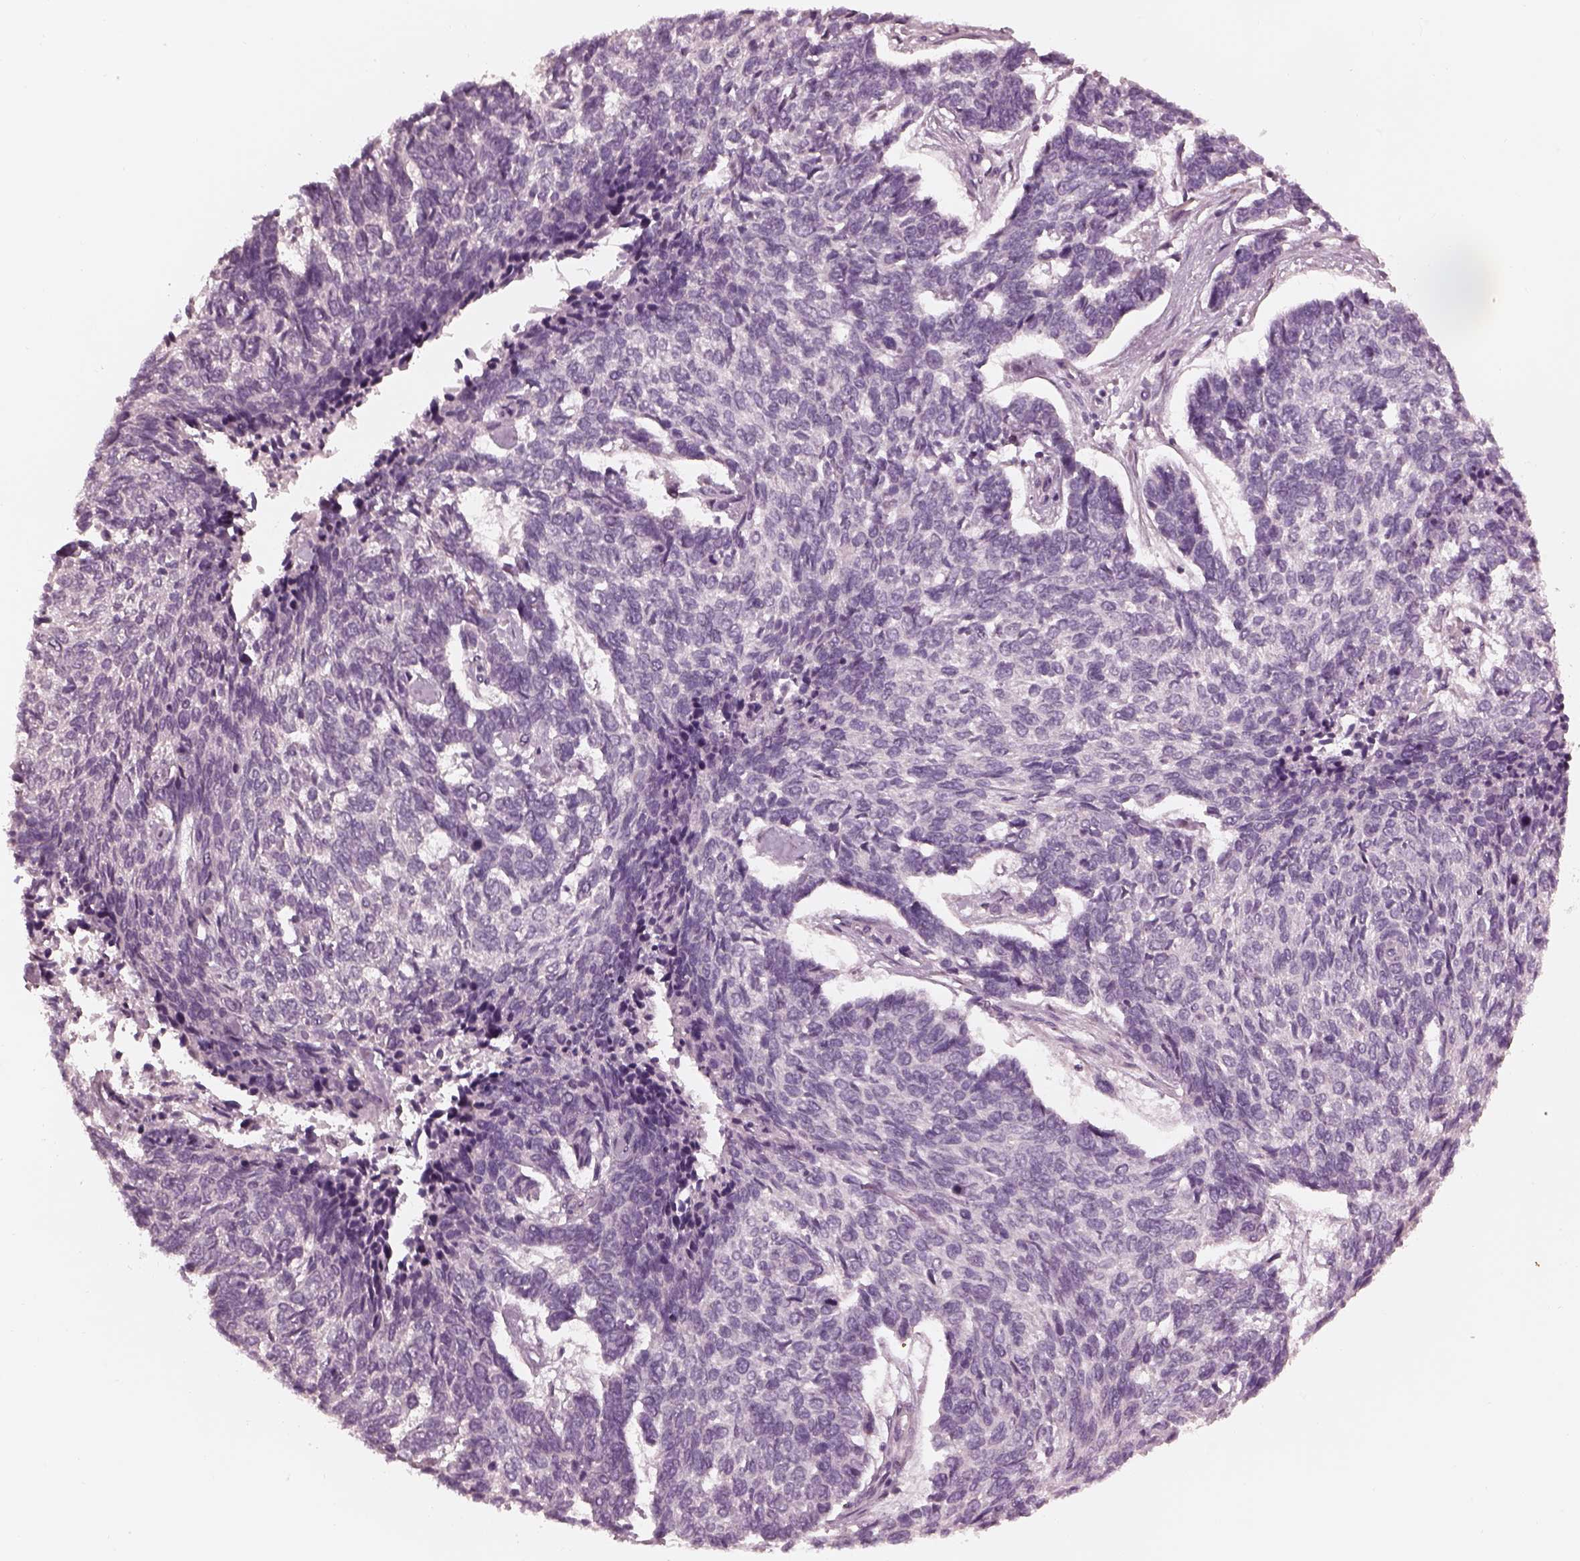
{"staining": {"intensity": "negative", "quantity": "none", "location": "none"}, "tissue": "skin cancer", "cell_type": "Tumor cells", "image_type": "cancer", "snomed": [{"axis": "morphology", "description": "Basal cell carcinoma"}, {"axis": "topography", "description": "Skin"}], "caption": "Photomicrograph shows no protein positivity in tumor cells of skin basal cell carcinoma tissue.", "gene": "ANKLE1", "patient": {"sex": "female", "age": 65}}